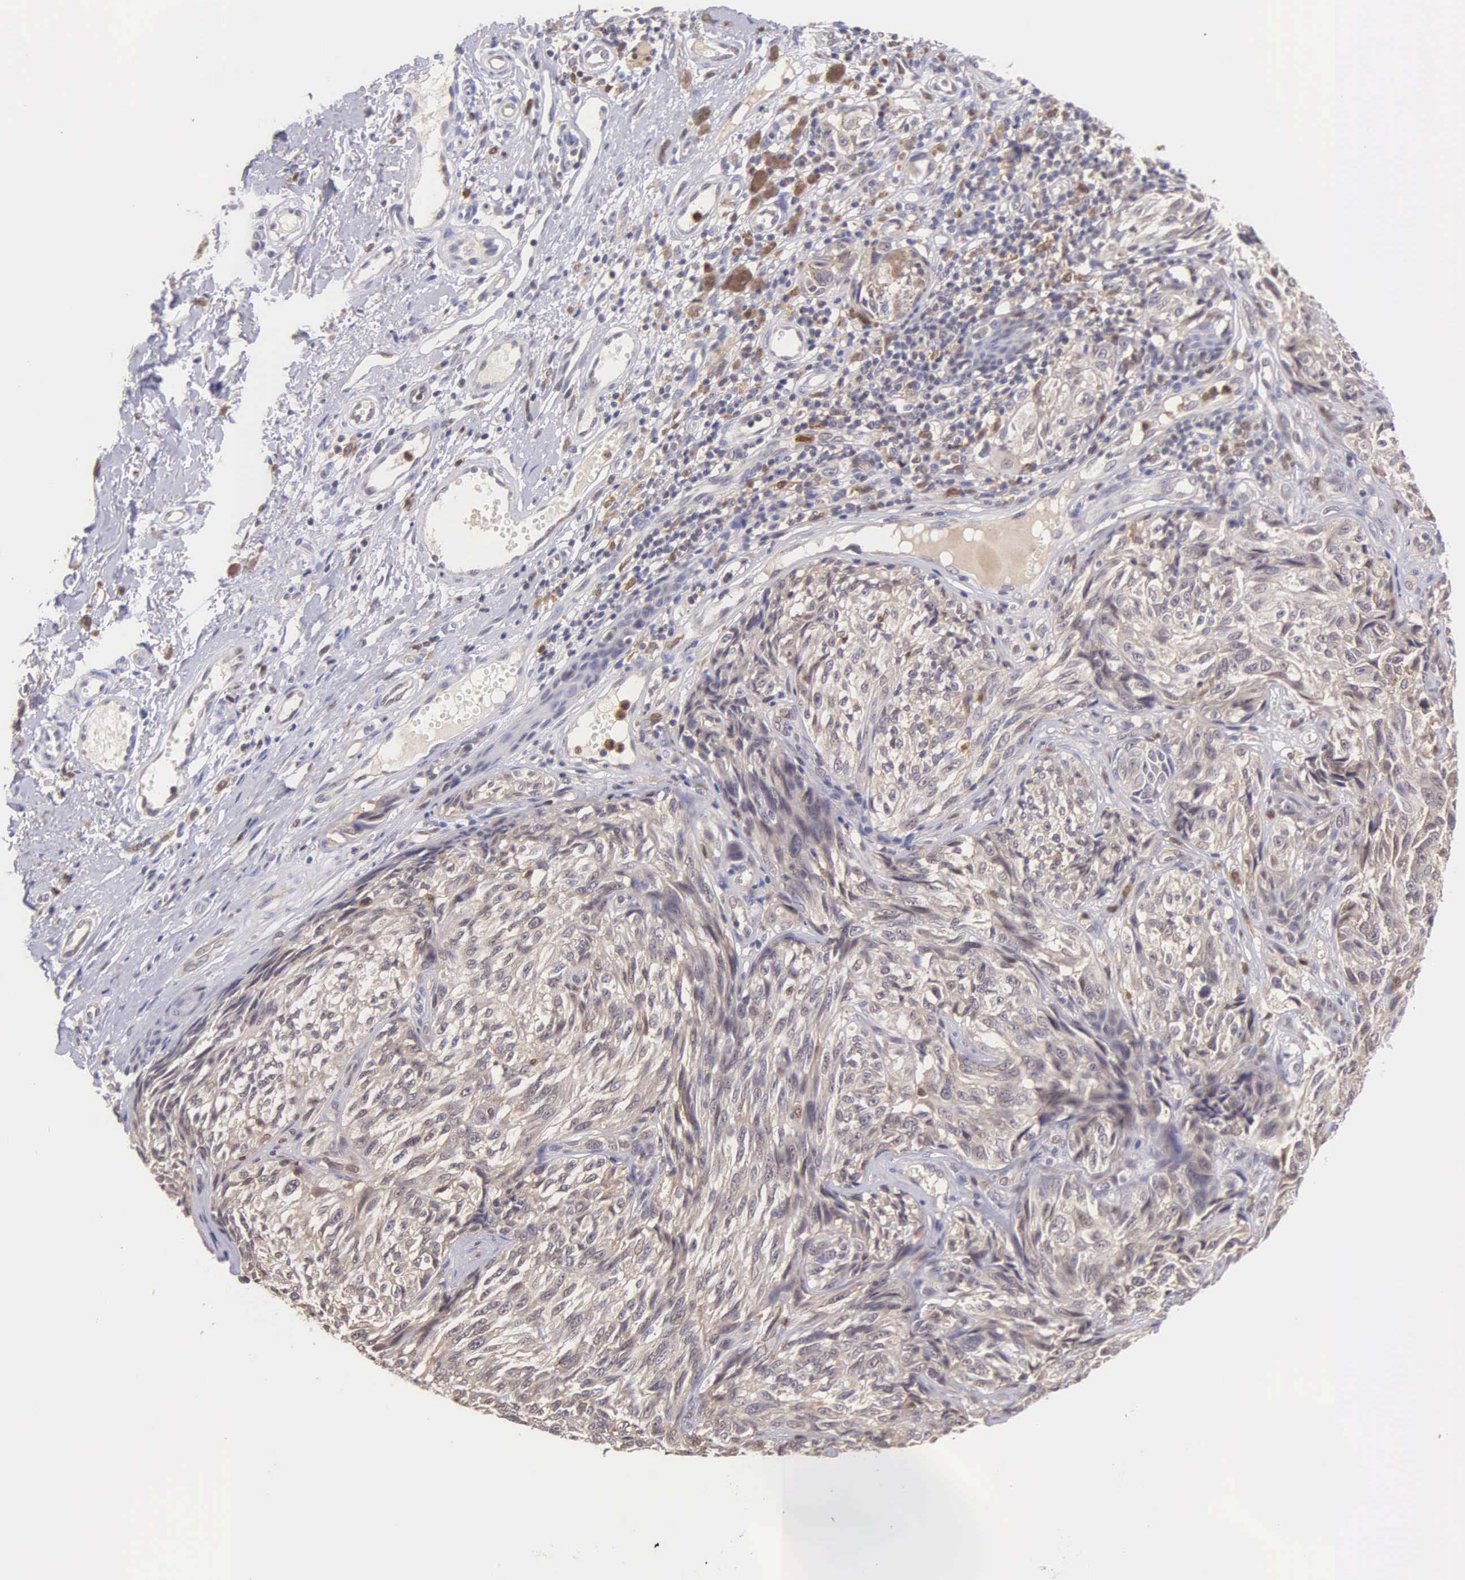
{"staining": {"intensity": "weak", "quantity": ">75%", "location": "cytoplasmic/membranous"}, "tissue": "melanoma", "cell_type": "Tumor cells", "image_type": "cancer", "snomed": [{"axis": "morphology", "description": "Malignant melanoma, NOS"}, {"axis": "topography", "description": "Skin"}], "caption": "Tumor cells show low levels of weak cytoplasmic/membranous positivity in about >75% of cells in malignant melanoma.", "gene": "BID", "patient": {"sex": "male", "age": 67}}